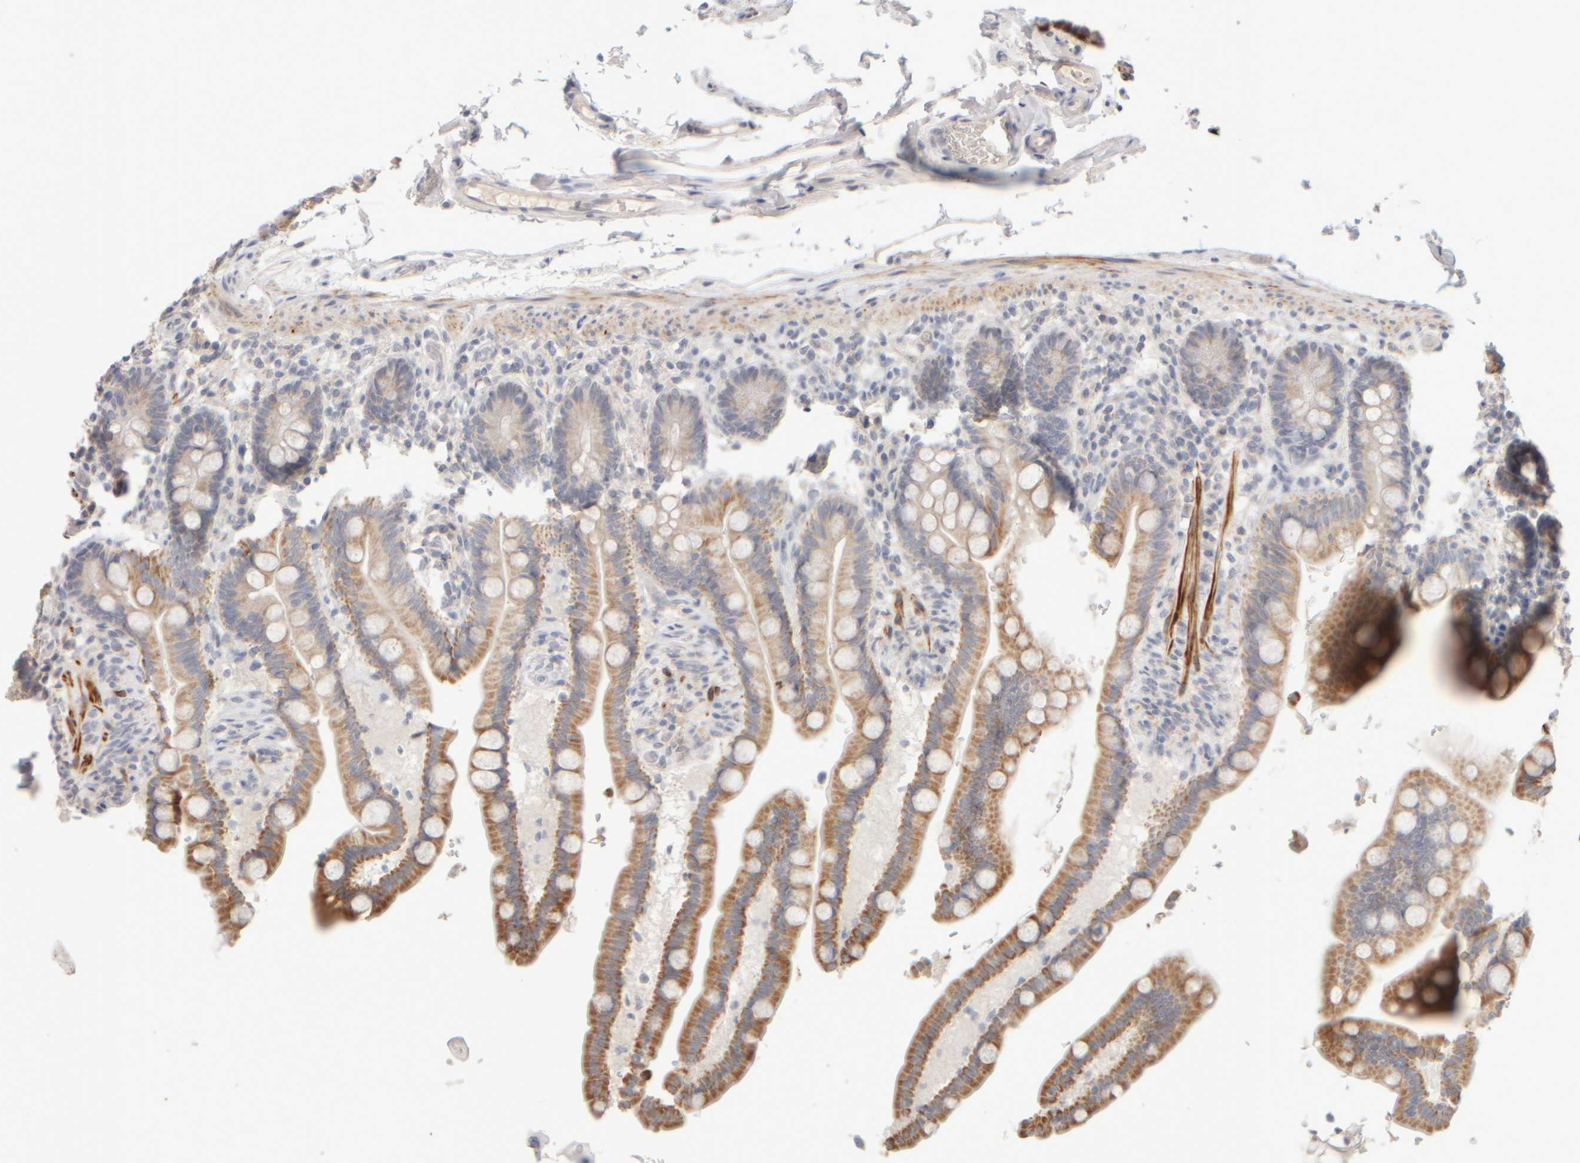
{"staining": {"intensity": "weak", "quantity": "25%-75%", "location": "cytoplasmic/membranous"}, "tissue": "colon", "cell_type": "Endothelial cells", "image_type": "normal", "snomed": [{"axis": "morphology", "description": "Normal tissue, NOS"}, {"axis": "topography", "description": "Smooth muscle"}, {"axis": "topography", "description": "Colon"}], "caption": "An immunohistochemistry (IHC) histopathology image of normal tissue is shown. Protein staining in brown labels weak cytoplasmic/membranous positivity in colon within endothelial cells.", "gene": "ZNF112", "patient": {"sex": "male", "age": 73}}